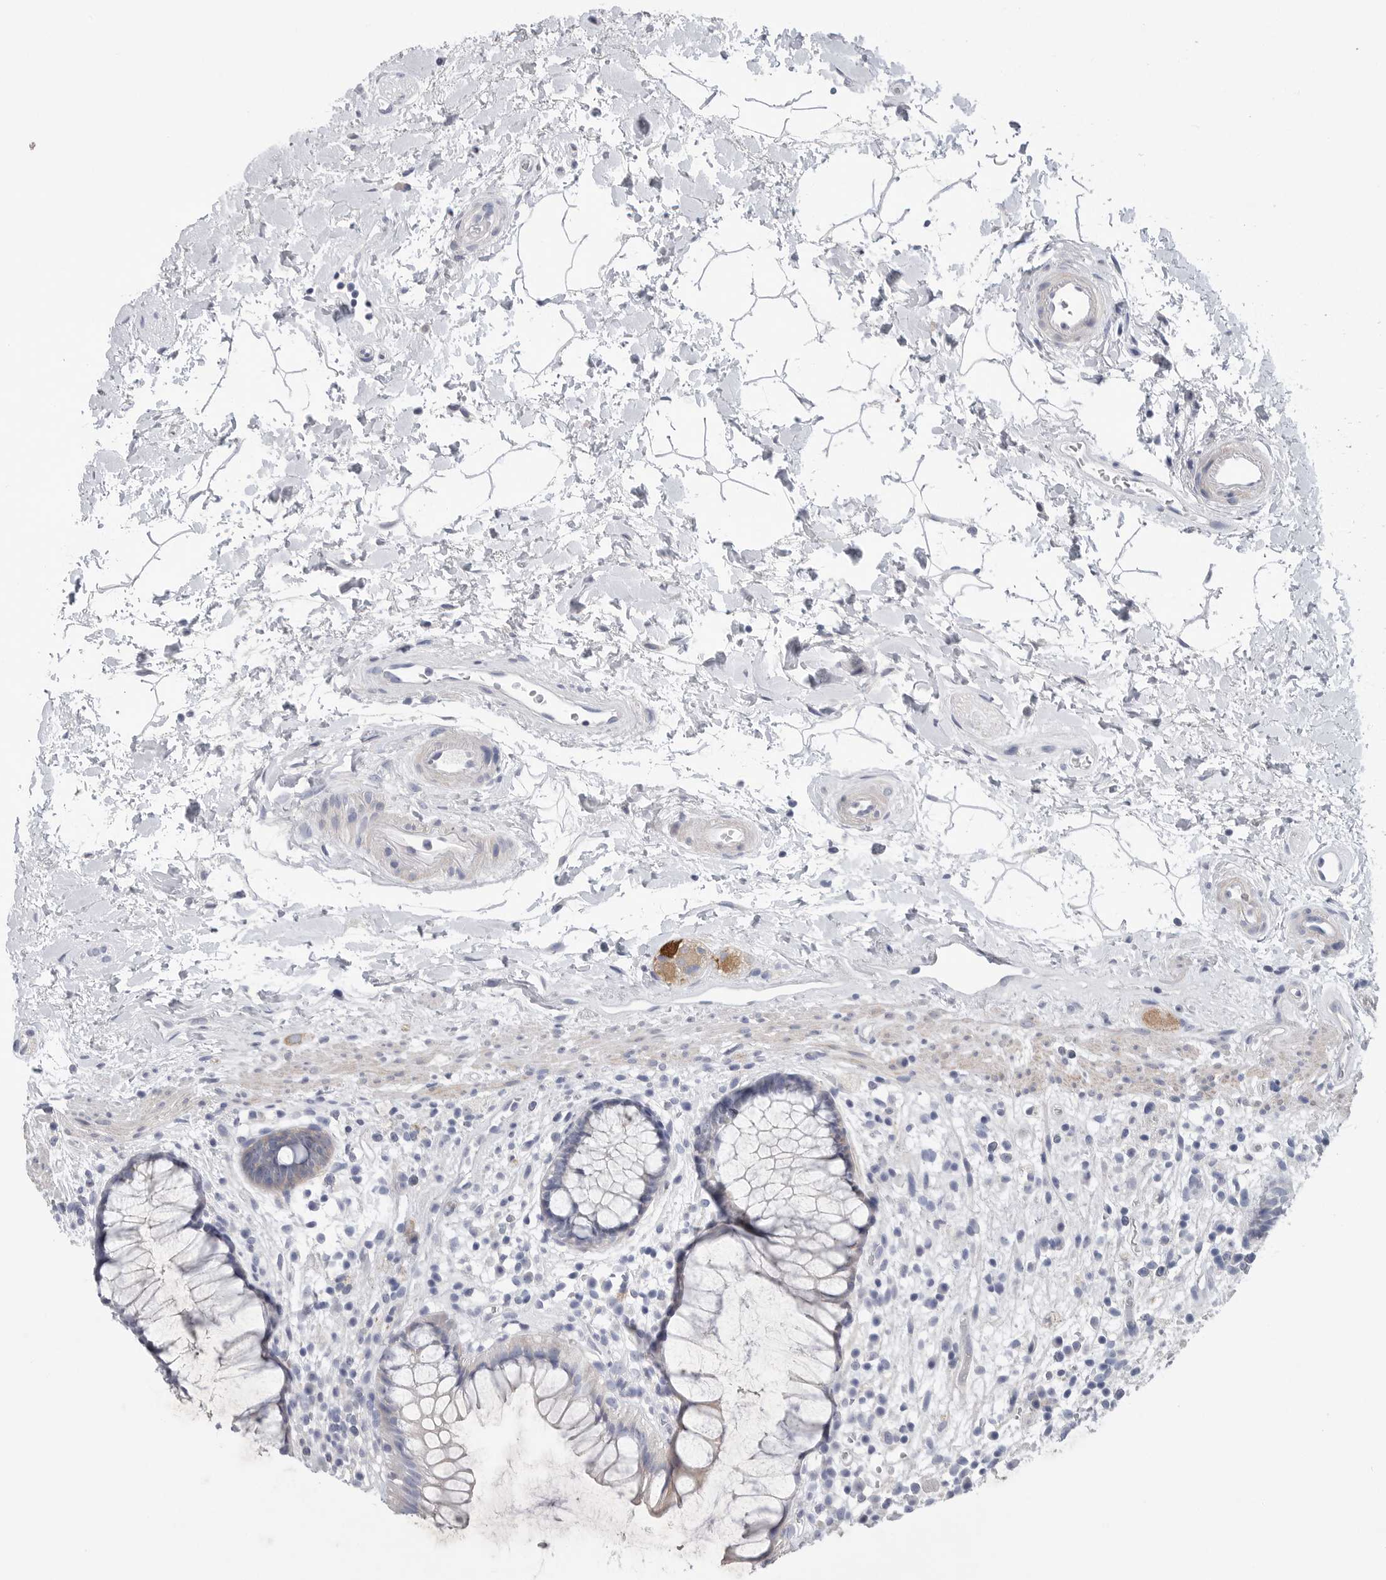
{"staining": {"intensity": "negative", "quantity": "none", "location": "none"}, "tissue": "rectum", "cell_type": "Glandular cells", "image_type": "normal", "snomed": [{"axis": "morphology", "description": "Normal tissue, NOS"}, {"axis": "topography", "description": "Rectum"}], "caption": "The immunohistochemistry histopathology image has no significant staining in glandular cells of rectum.", "gene": "CAMK2B", "patient": {"sex": "male", "age": 51}}